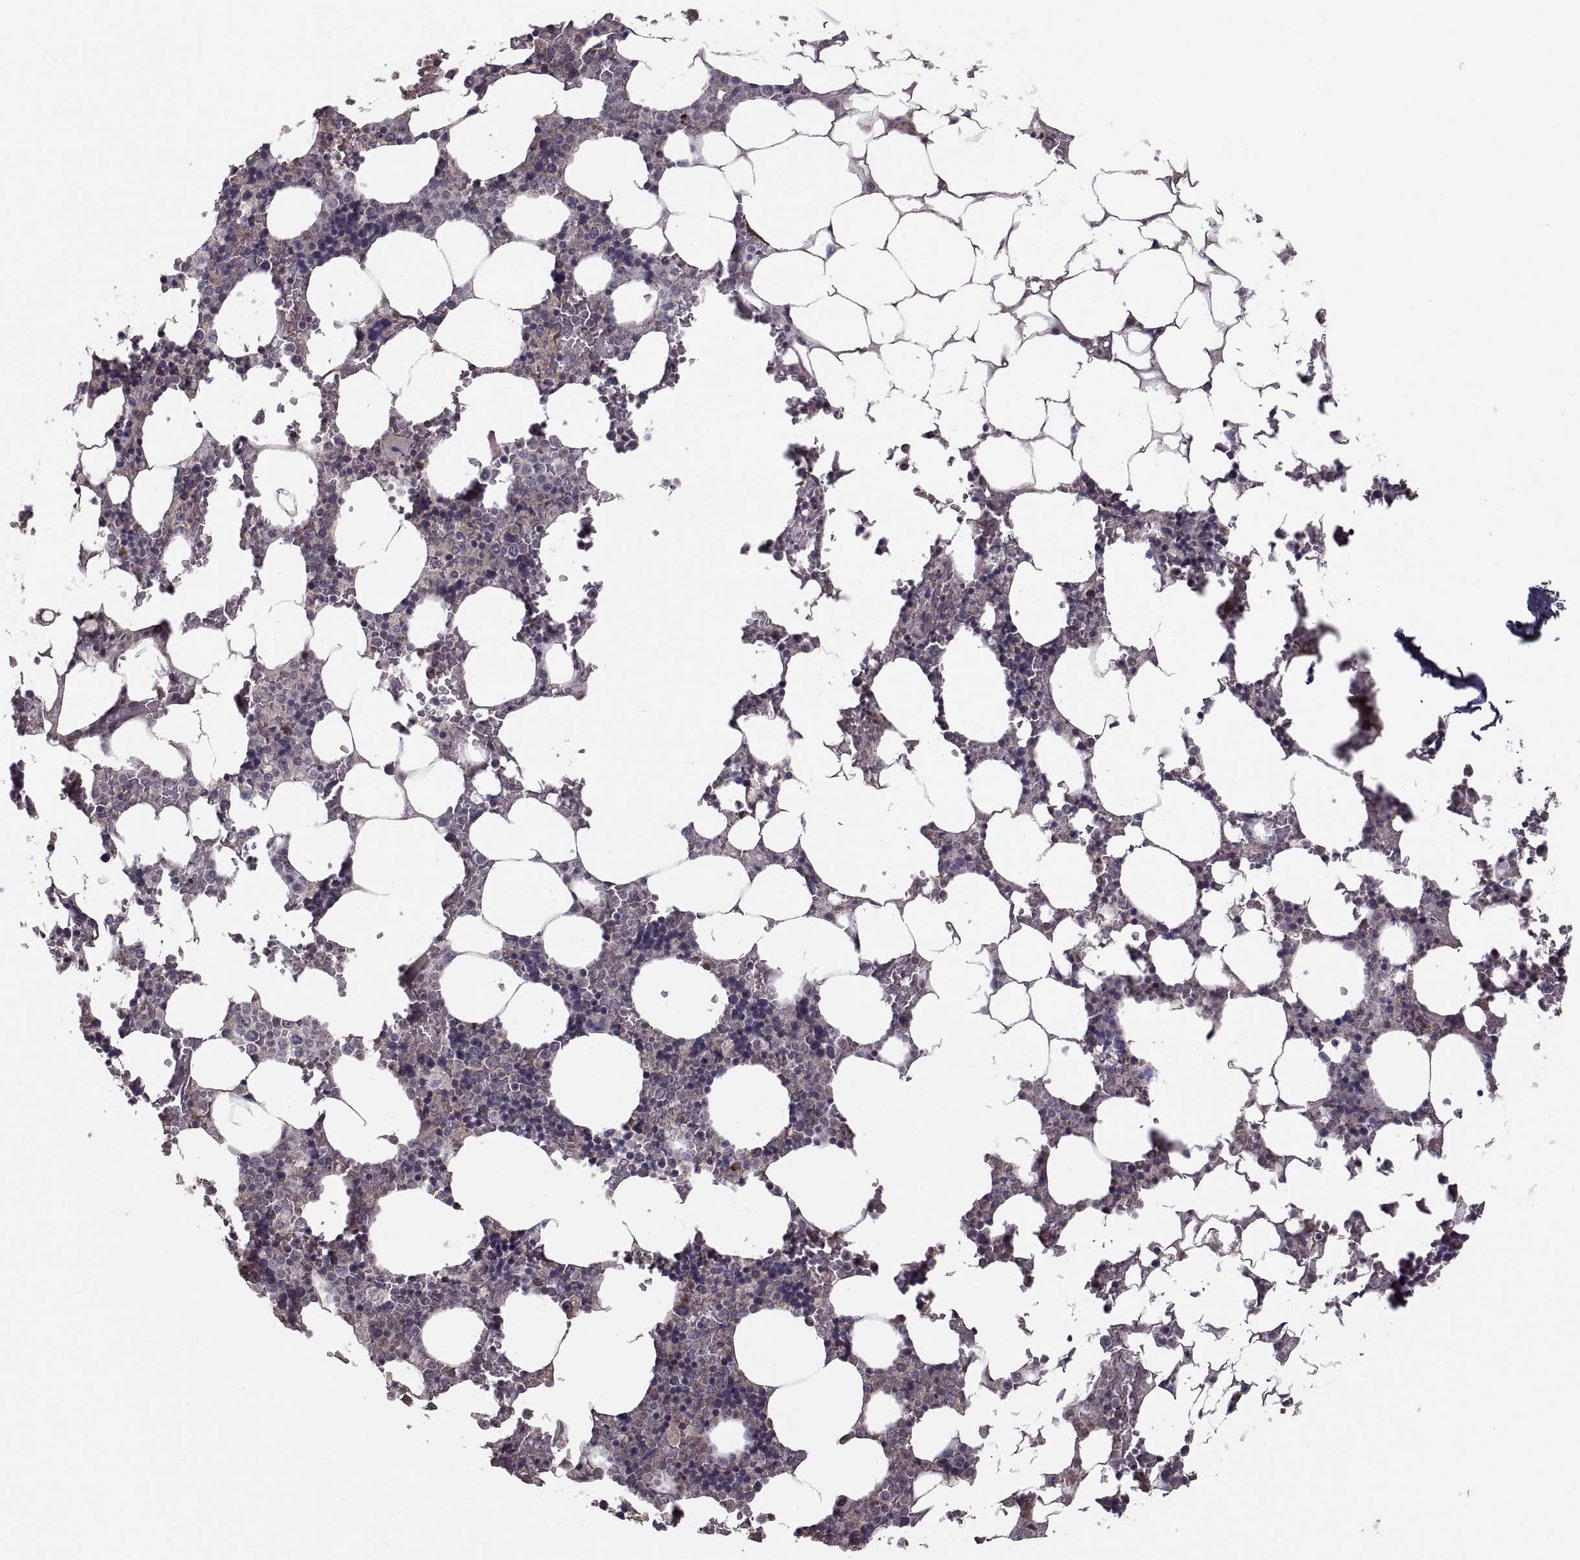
{"staining": {"intensity": "moderate", "quantity": "<25%", "location": "cytoplasmic/membranous"}, "tissue": "bone marrow", "cell_type": "Hematopoietic cells", "image_type": "normal", "snomed": [{"axis": "morphology", "description": "Normal tissue, NOS"}, {"axis": "topography", "description": "Bone marrow"}], "caption": "About <25% of hematopoietic cells in normal bone marrow show moderate cytoplasmic/membranous protein positivity as visualized by brown immunohistochemical staining.", "gene": "PMM2", "patient": {"sex": "male", "age": 51}}